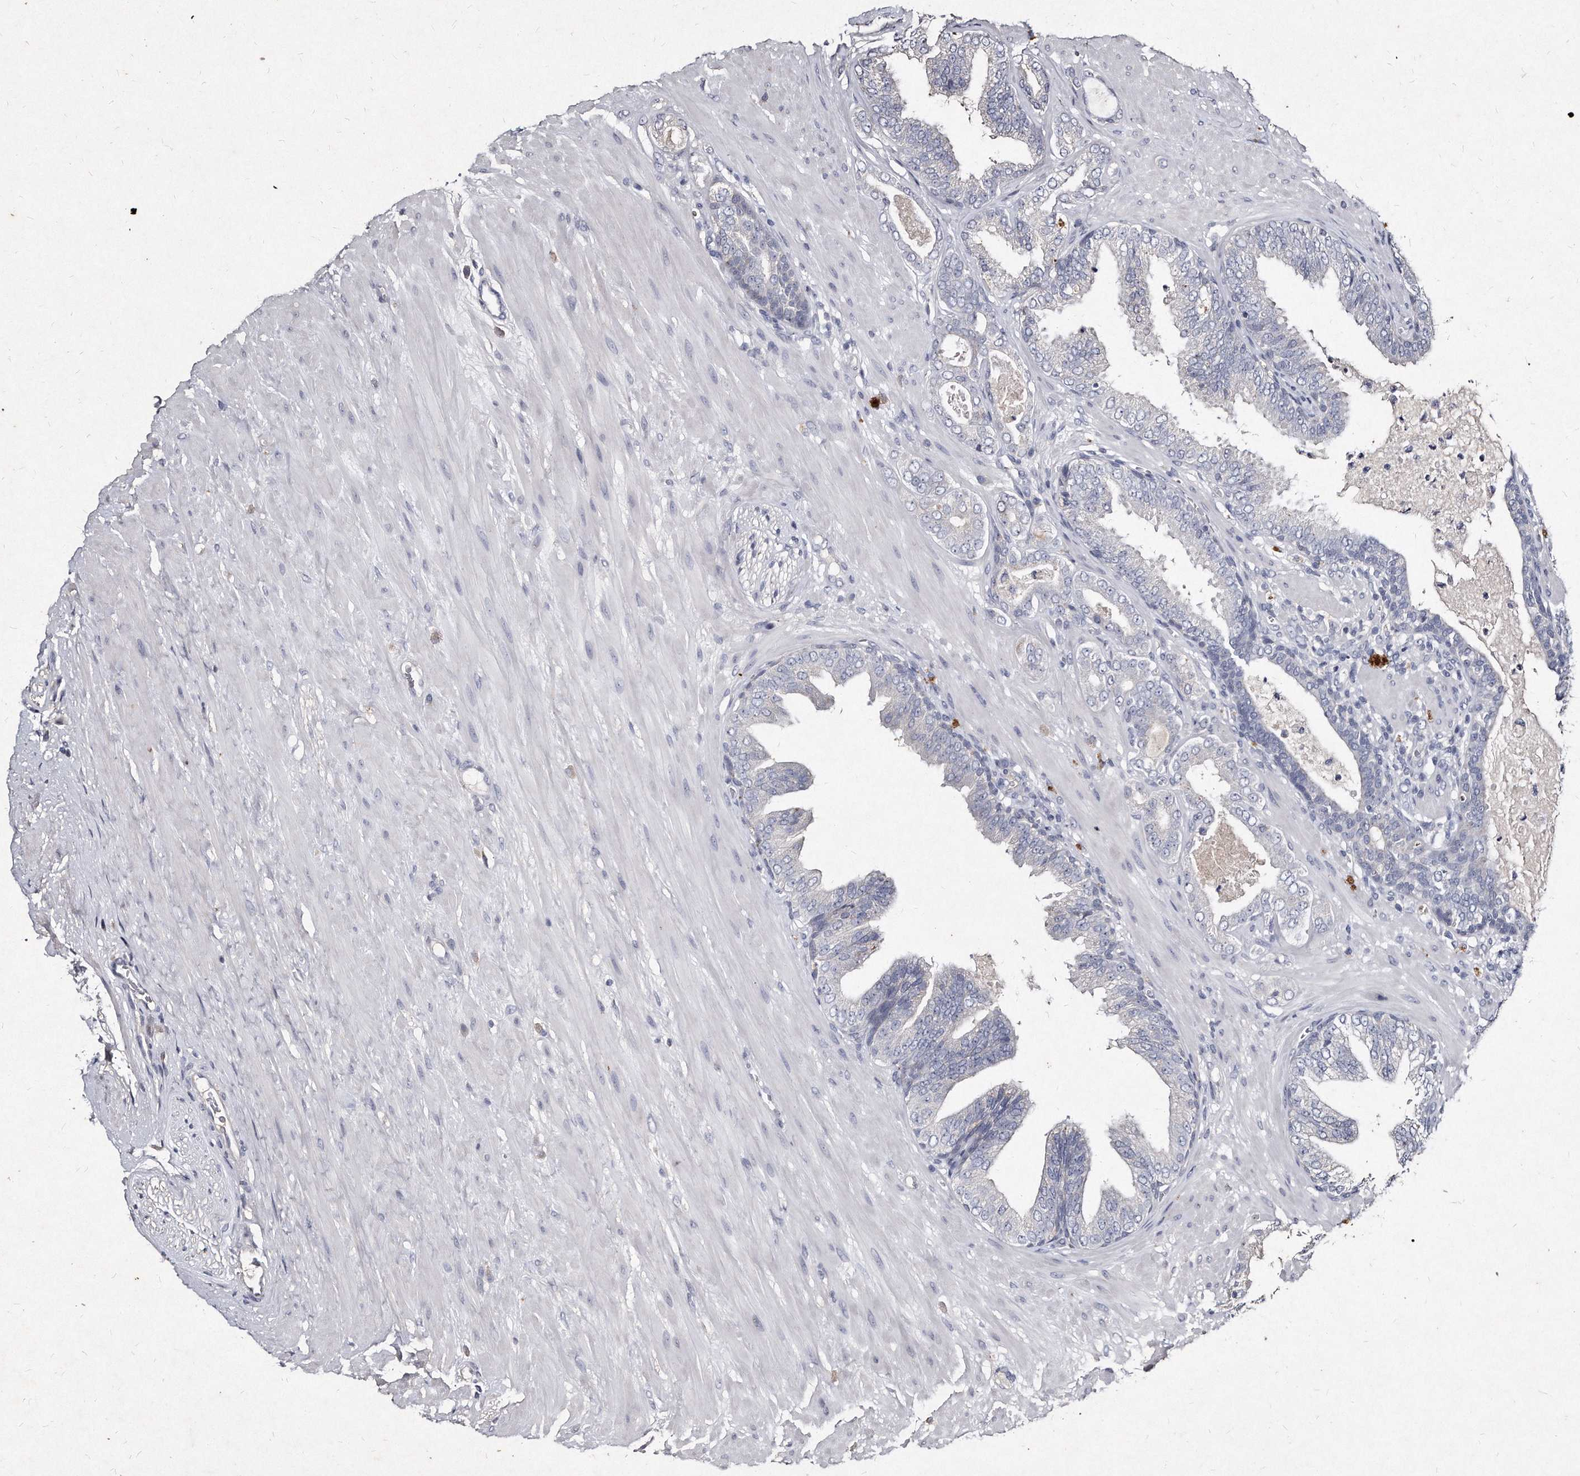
{"staining": {"intensity": "negative", "quantity": "none", "location": "none"}, "tissue": "prostate cancer", "cell_type": "Tumor cells", "image_type": "cancer", "snomed": [{"axis": "morphology", "description": "Adenocarcinoma, Low grade"}, {"axis": "topography", "description": "Prostate"}], "caption": "This is a micrograph of immunohistochemistry (IHC) staining of prostate cancer, which shows no staining in tumor cells. Brightfield microscopy of IHC stained with DAB (brown) and hematoxylin (blue), captured at high magnification.", "gene": "KLHDC3", "patient": {"sex": "male", "age": 63}}